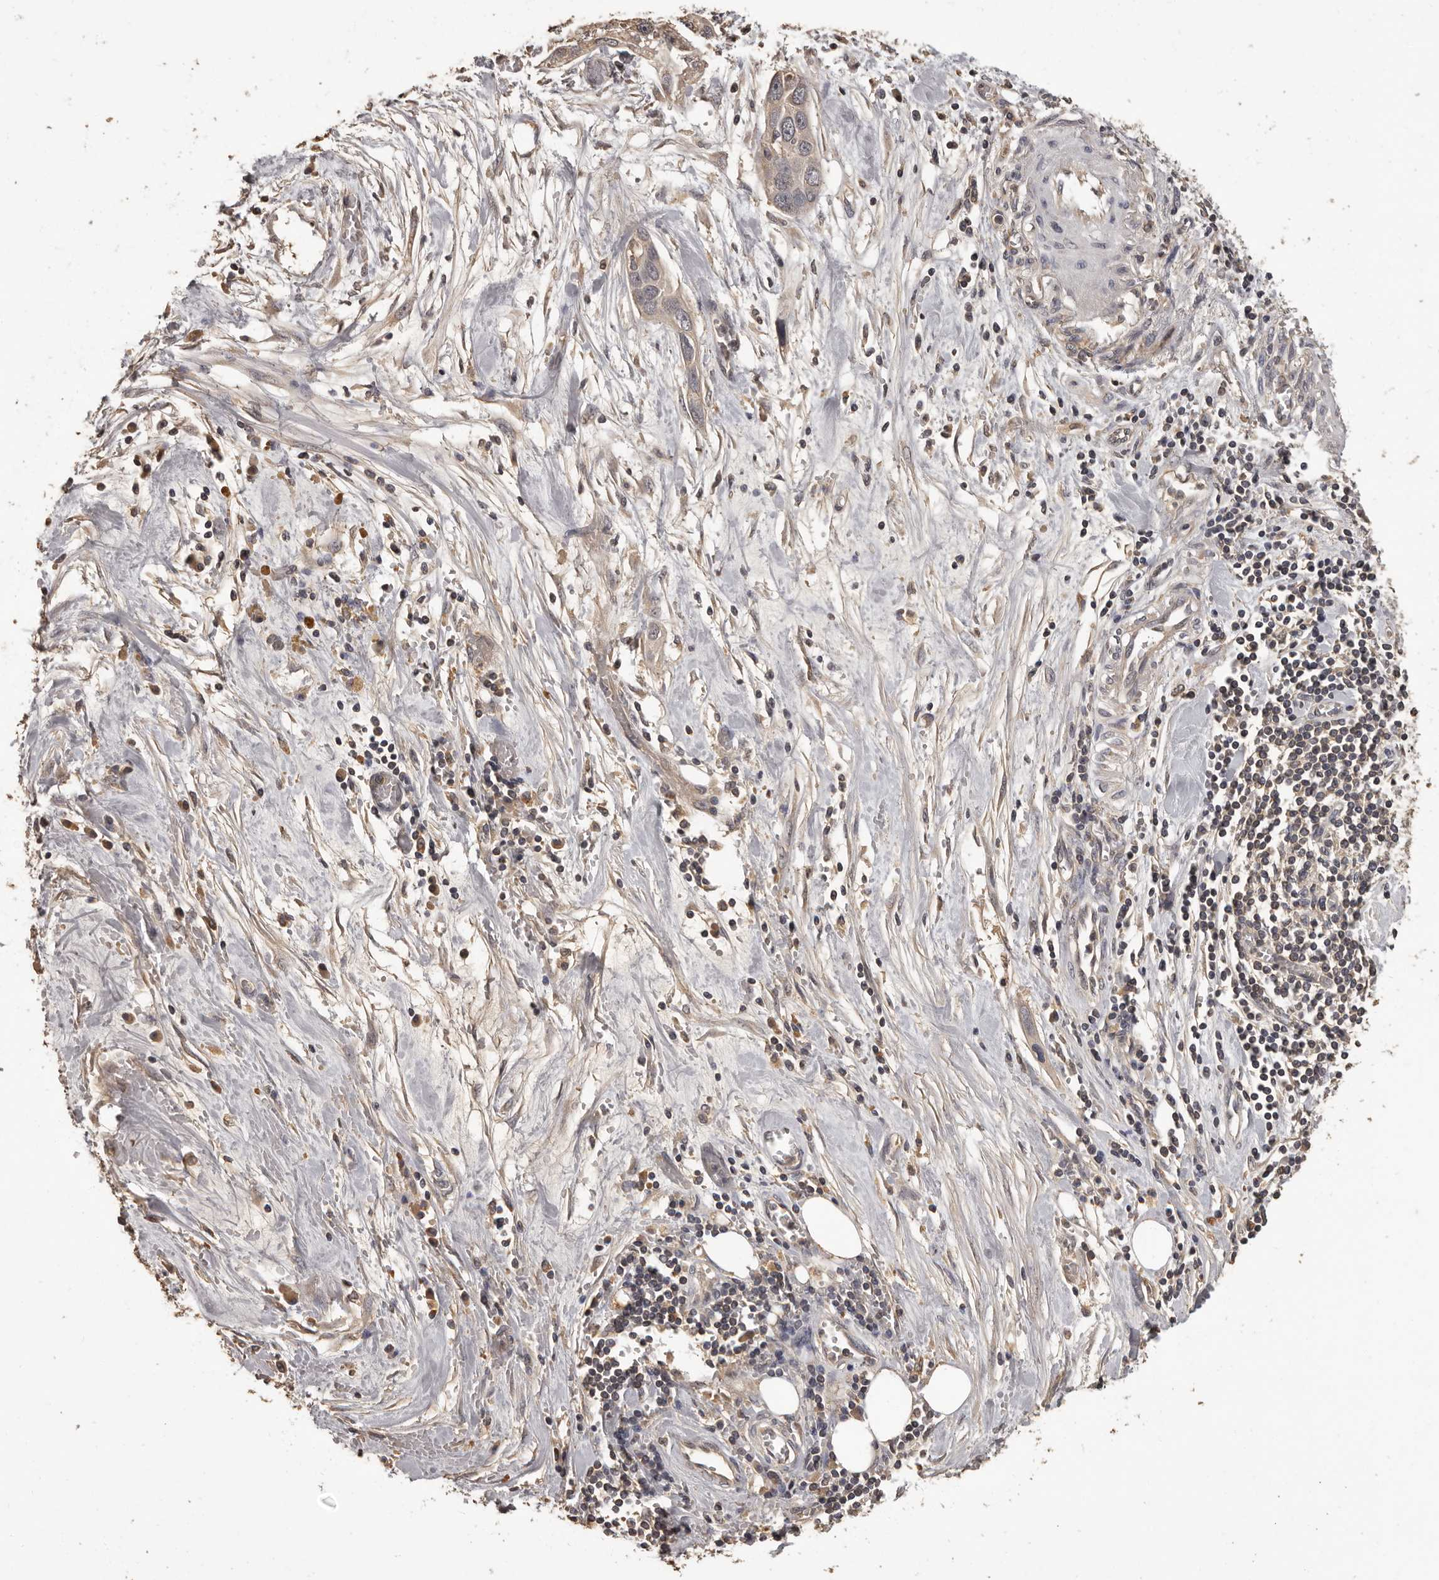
{"staining": {"intensity": "negative", "quantity": "none", "location": "none"}, "tissue": "pancreatic cancer", "cell_type": "Tumor cells", "image_type": "cancer", "snomed": [{"axis": "morphology", "description": "Adenocarcinoma, NOS"}, {"axis": "topography", "description": "Pancreas"}], "caption": "Immunohistochemistry (IHC) histopathology image of pancreatic cancer stained for a protein (brown), which demonstrates no staining in tumor cells.", "gene": "MGAT5", "patient": {"sex": "female", "age": 60}}